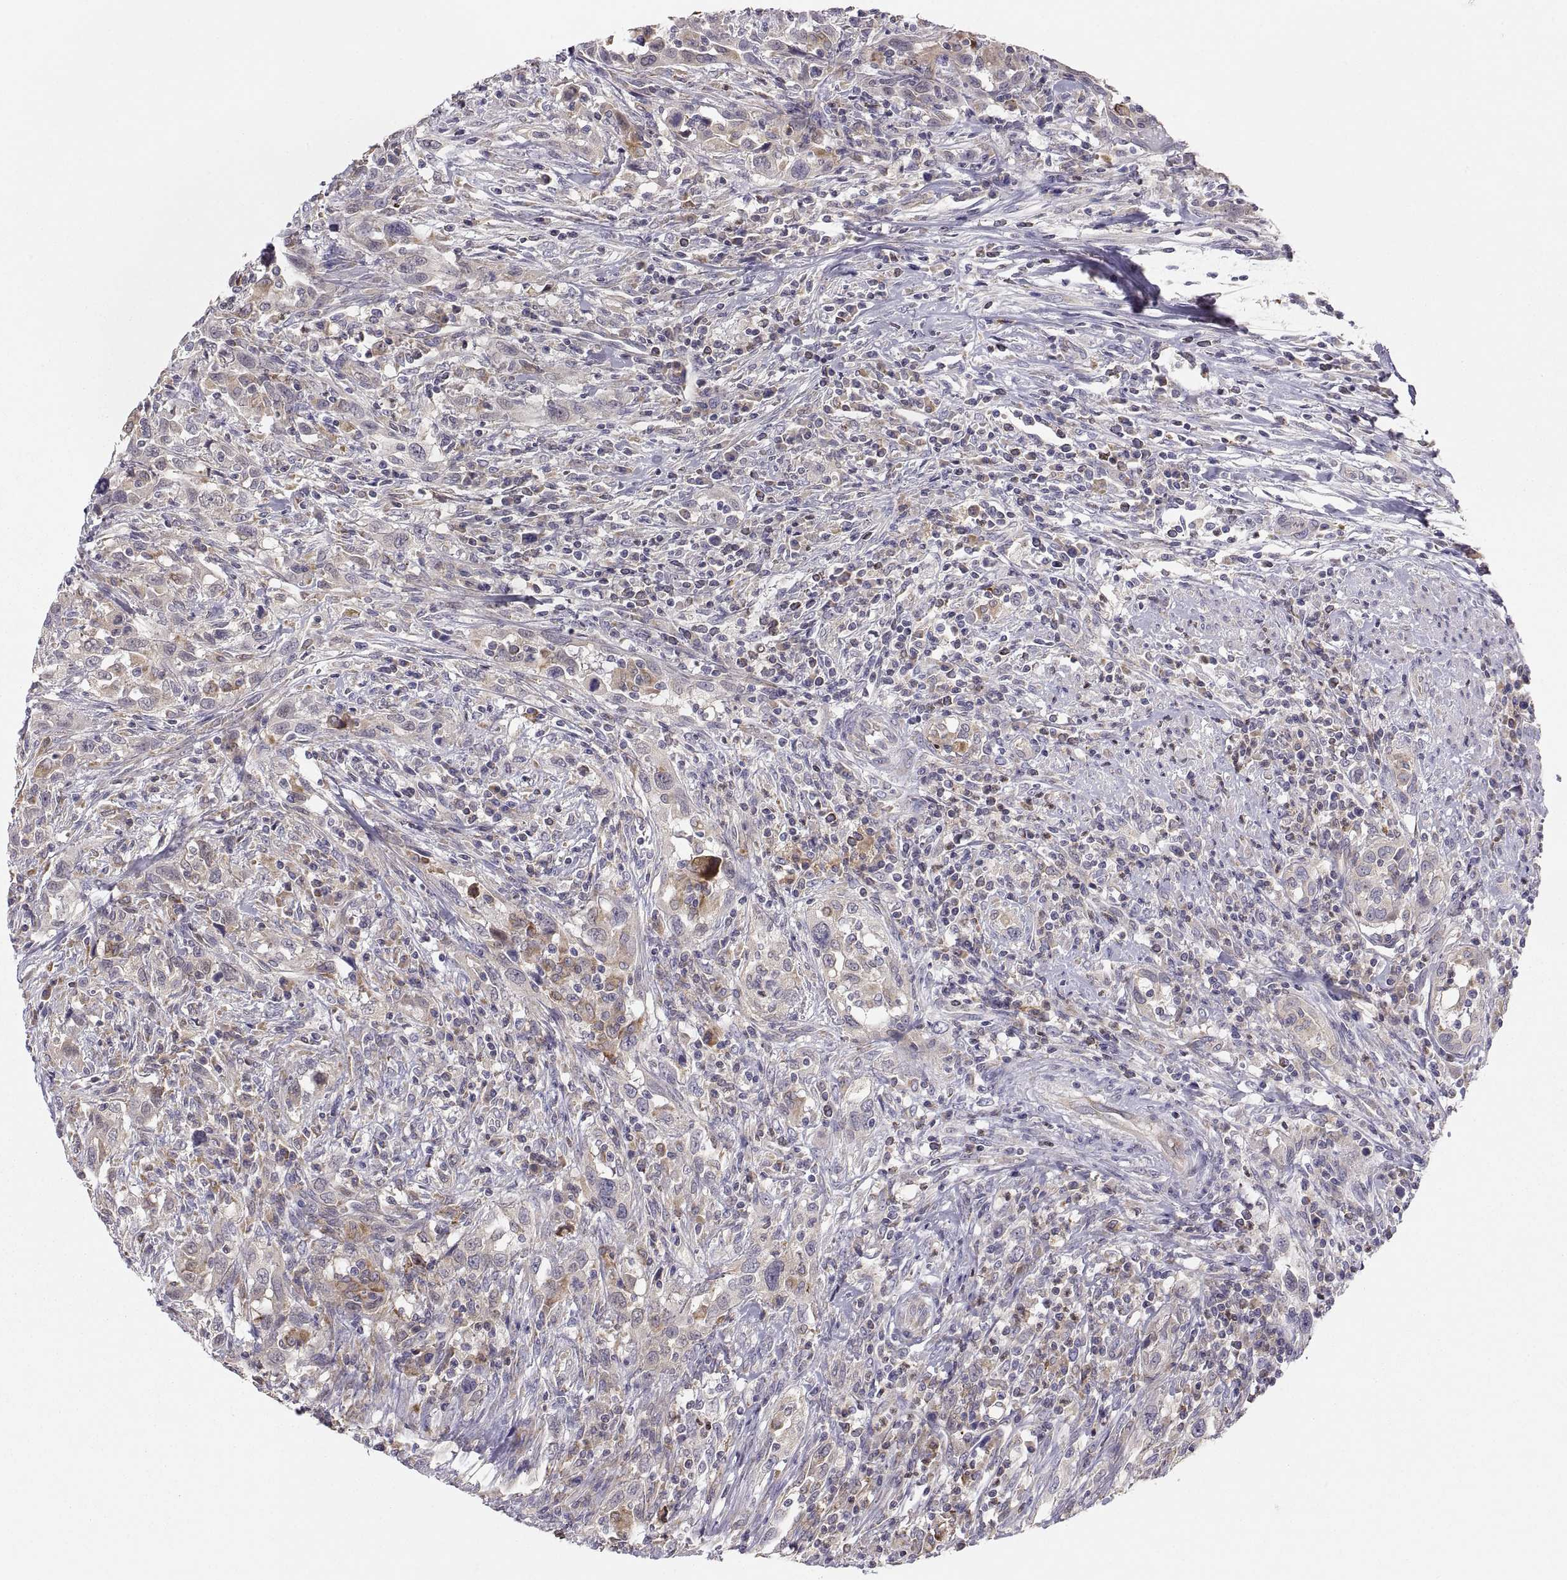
{"staining": {"intensity": "moderate", "quantity": "<25%", "location": "cytoplasmic/membranous"}, "tissue": "urothelial cancer", "cell_type": "Tumor cells", "image_type": "cancer", "snomed": [{"axis": "morphology", "description": "Urothelial carcinoma, NOS"}, {"axis": "morphology", "description": "Urothelial carcinoma, High grade"}, {"axis": "topography", "description": "Urinary bladder"}], "caption": "Brown immunohistochemical staining in urothelial cancer displays moderate cytoplasmic/membranous positivity in about <25% of tumor cells. Nuclei are stained in blue.", "gene": "ERO1A", "patient": {"sex": "female", "age": 64}}